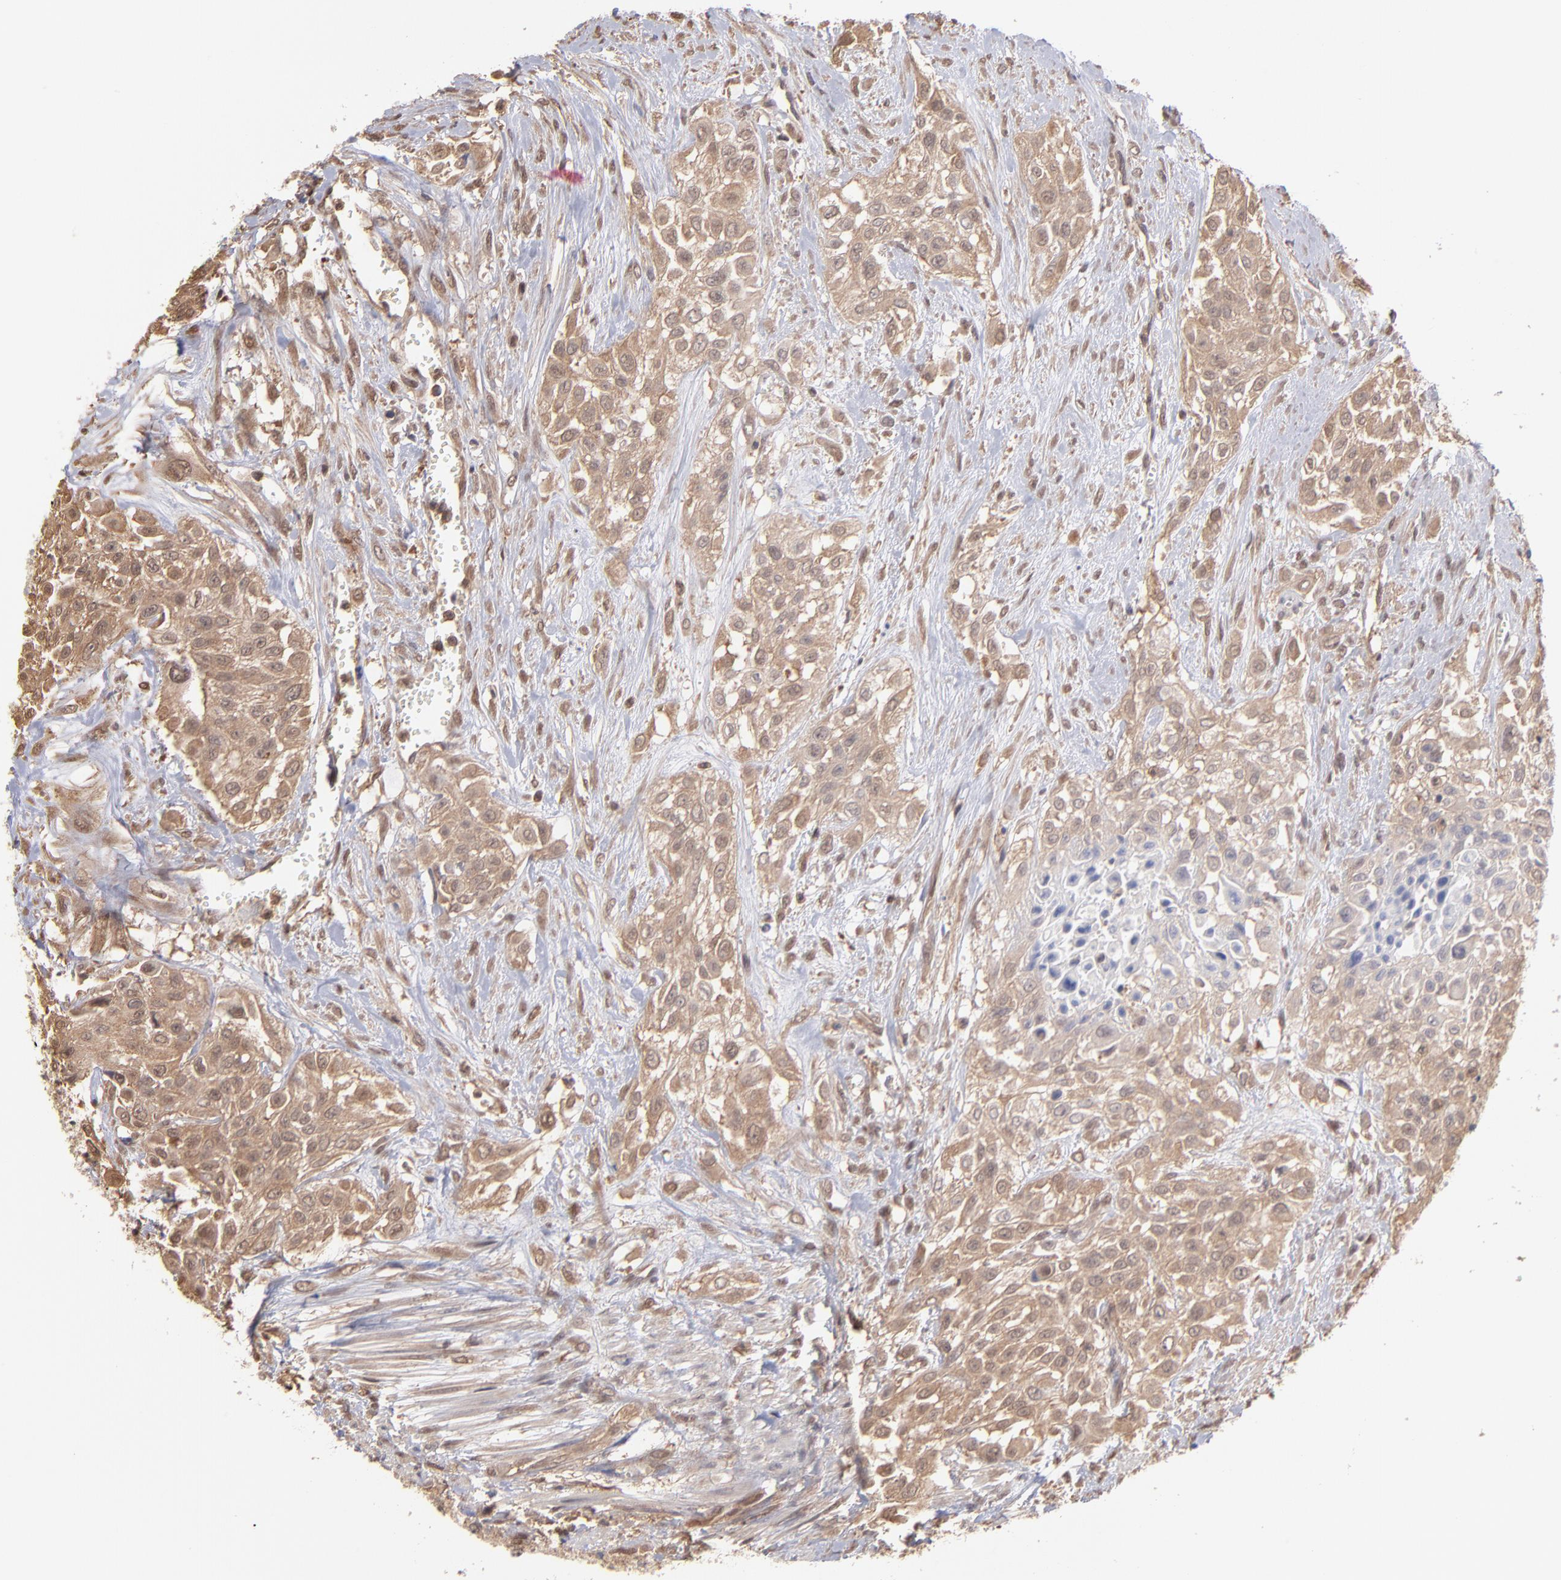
{"staining": {"intensity": "strong", "quantity": ">75%", "location": "cytoplasmic/membranous"}, "tissue": "urothelial cancer", "cell_type": "Tumor cells", "image_type": "cancer", "snomed": [{"axis": "morphology", "description": "Urothelial carcinoma, High grade"}, {"axis": "topography", "description": "Urinary bladder"}], "caption": "Protein expression analysis of human urothelial carcinoma (high-grade) reveals strong cytoplasmic/membranous expression in about >75% of tumor cells.", "gene": "MAP2K2", "patient": {"sex": "male", "age": 57}}